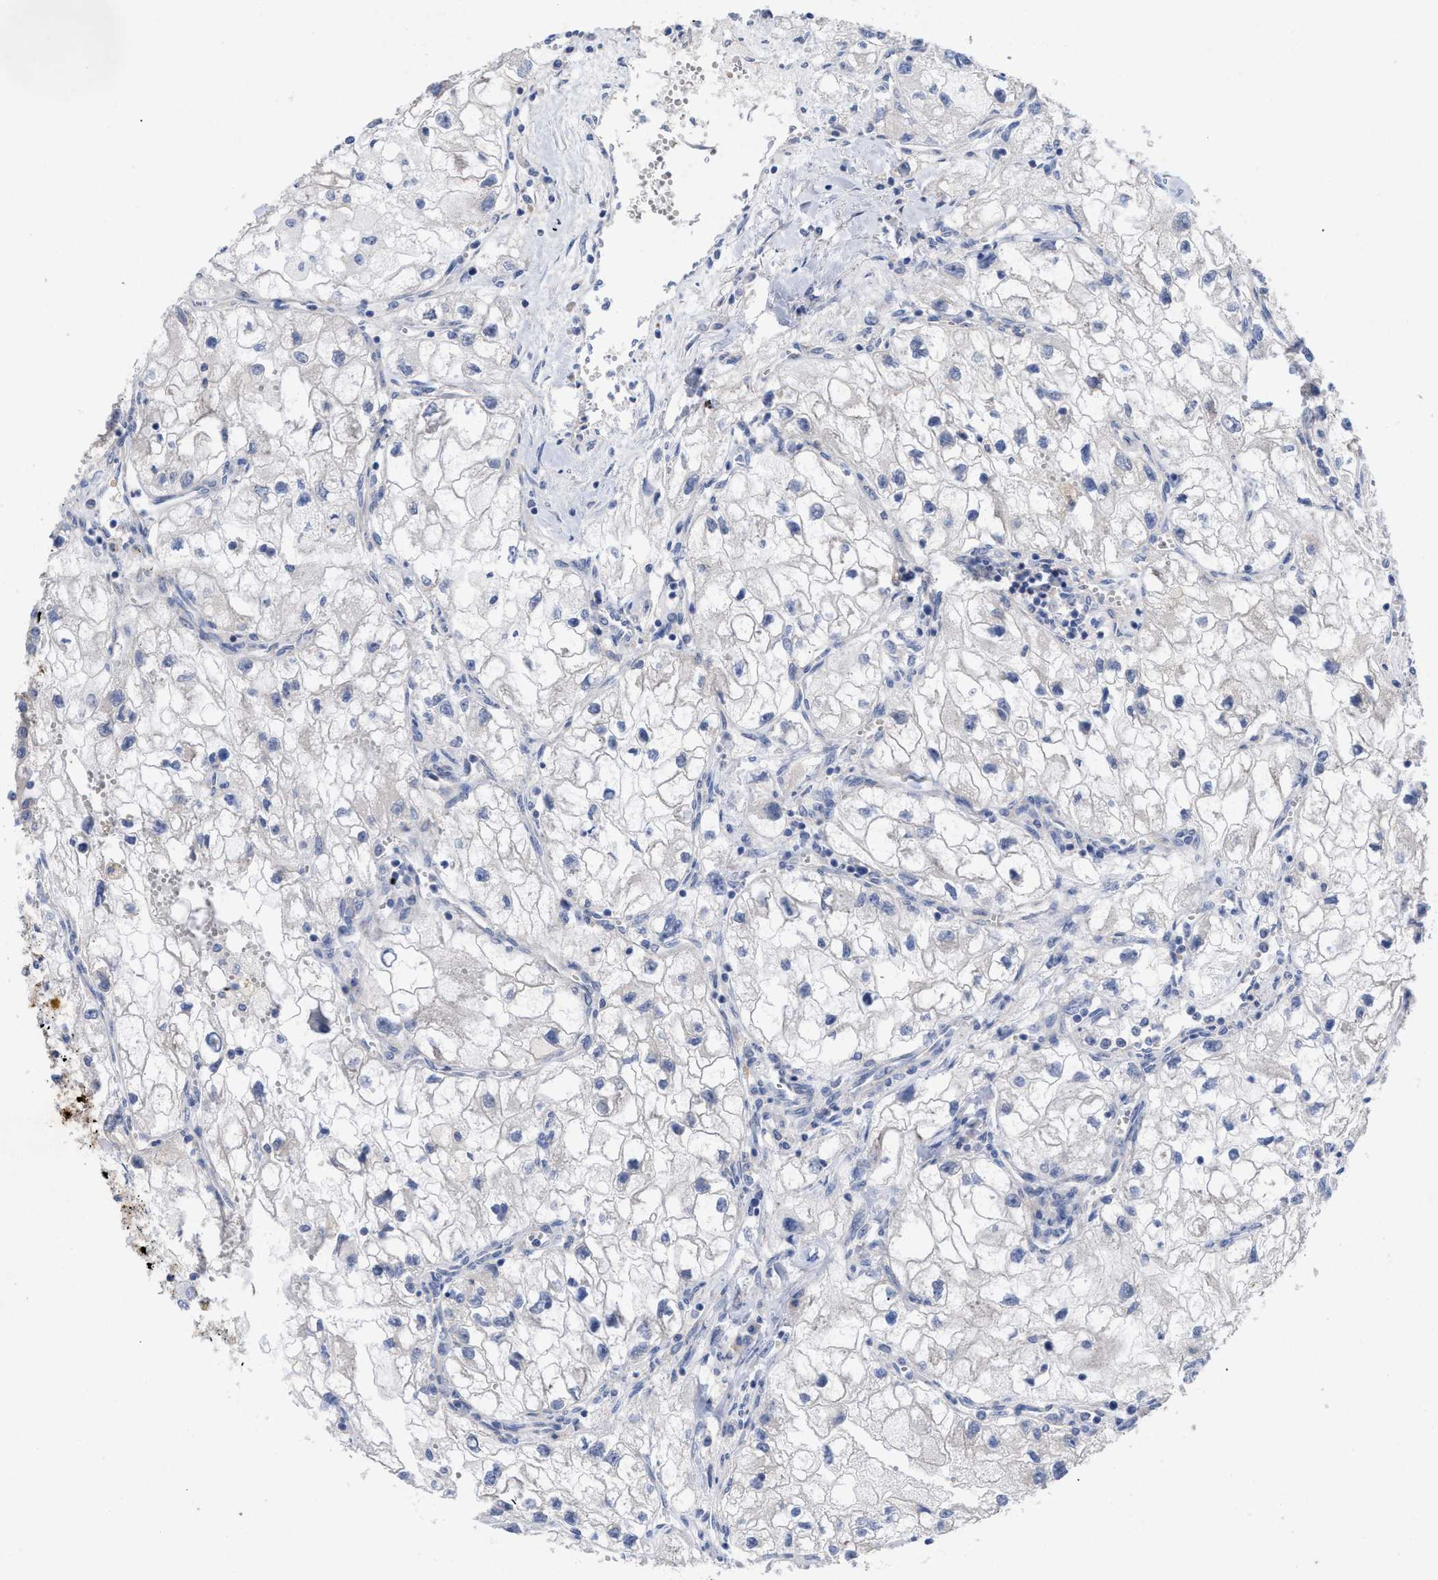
{"staining": {"intensity": "negative", "quantity": "none", "location": "none"}, "tissue": "renal cancer", "cell_type": "Tumor cells", "image_type": "cancer", "snomed": [{"axis": "morphology", "description": "Adenocarcinoma, NOS"}, {"axis": "topography", "description": "Kidney"}], "caption": "IHC histopathology image of neoplastic tissue: adenocarcinoma (renal) stained with DAB (3,3'-diaminobenzidine) reveals no significant protein staining in tumor cells. Brightfield microscopy of IHC stained with DAB (brown) and hematoxylin (blue), captured at high magnification.", "gene": "VIP", "patient": {"sex": "female", "age": 70}}